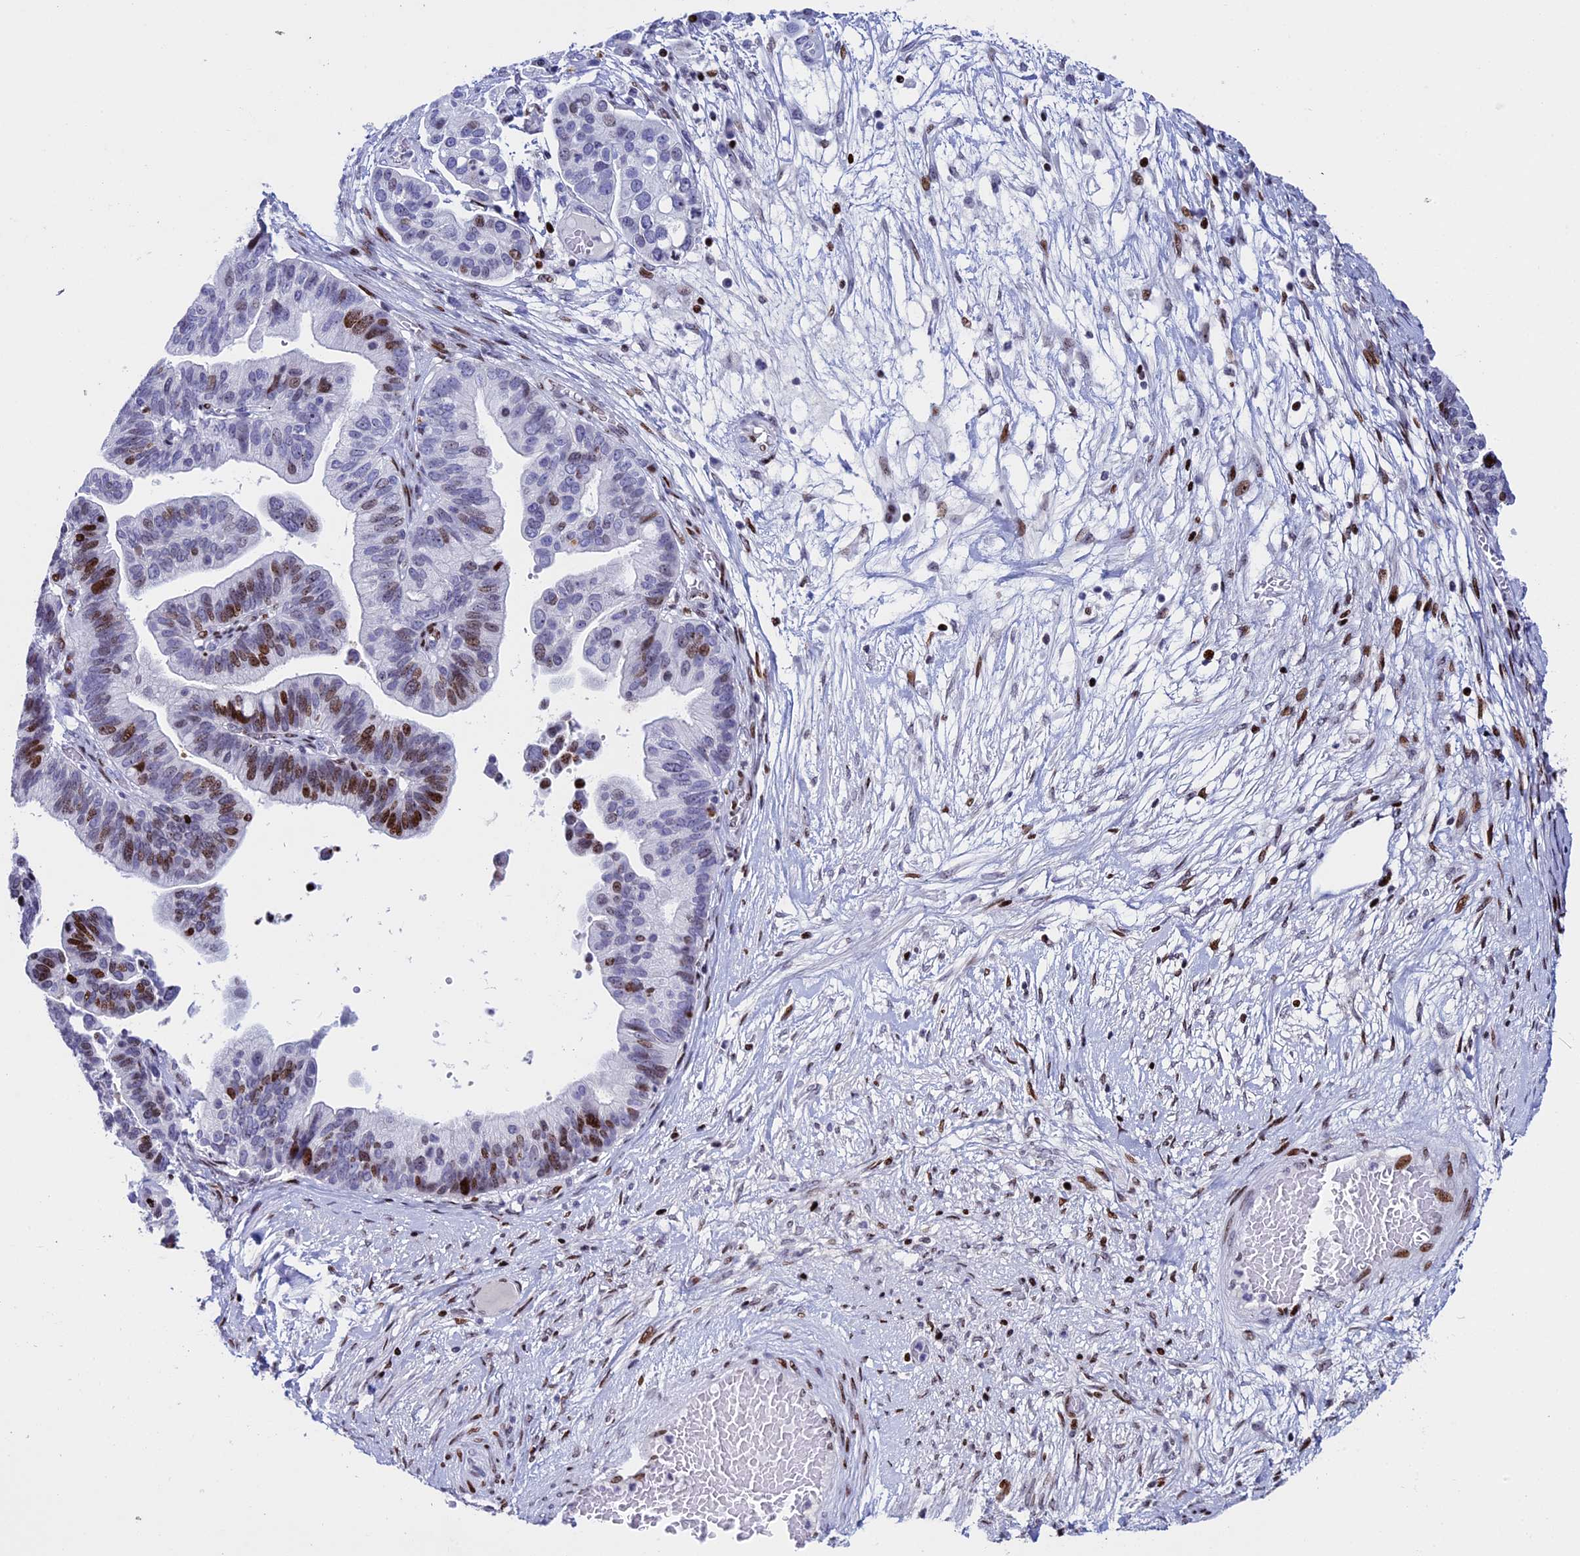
{"staining": {"intensity": "strong", "quantity": "25%-75%", "location": "nuclear"}, "tissue": "ovarian cancer", "cell_type": "Tumor cells", "image_type": "cancer", "snomed": [{"axis": "morphology", "description": "Cystadenocarcinoma, serous, NOS"}, {"axis": "topography", "description": "Ovary"}], "caption": "A brown stain shows strong nuclear expression of a protein in ovarian cancer tumor cells. (Brightfield microscopy of DAB IHC at high magnification).", "gene": "BTBD3", "patient": {"sex": "female", "age": 56}}